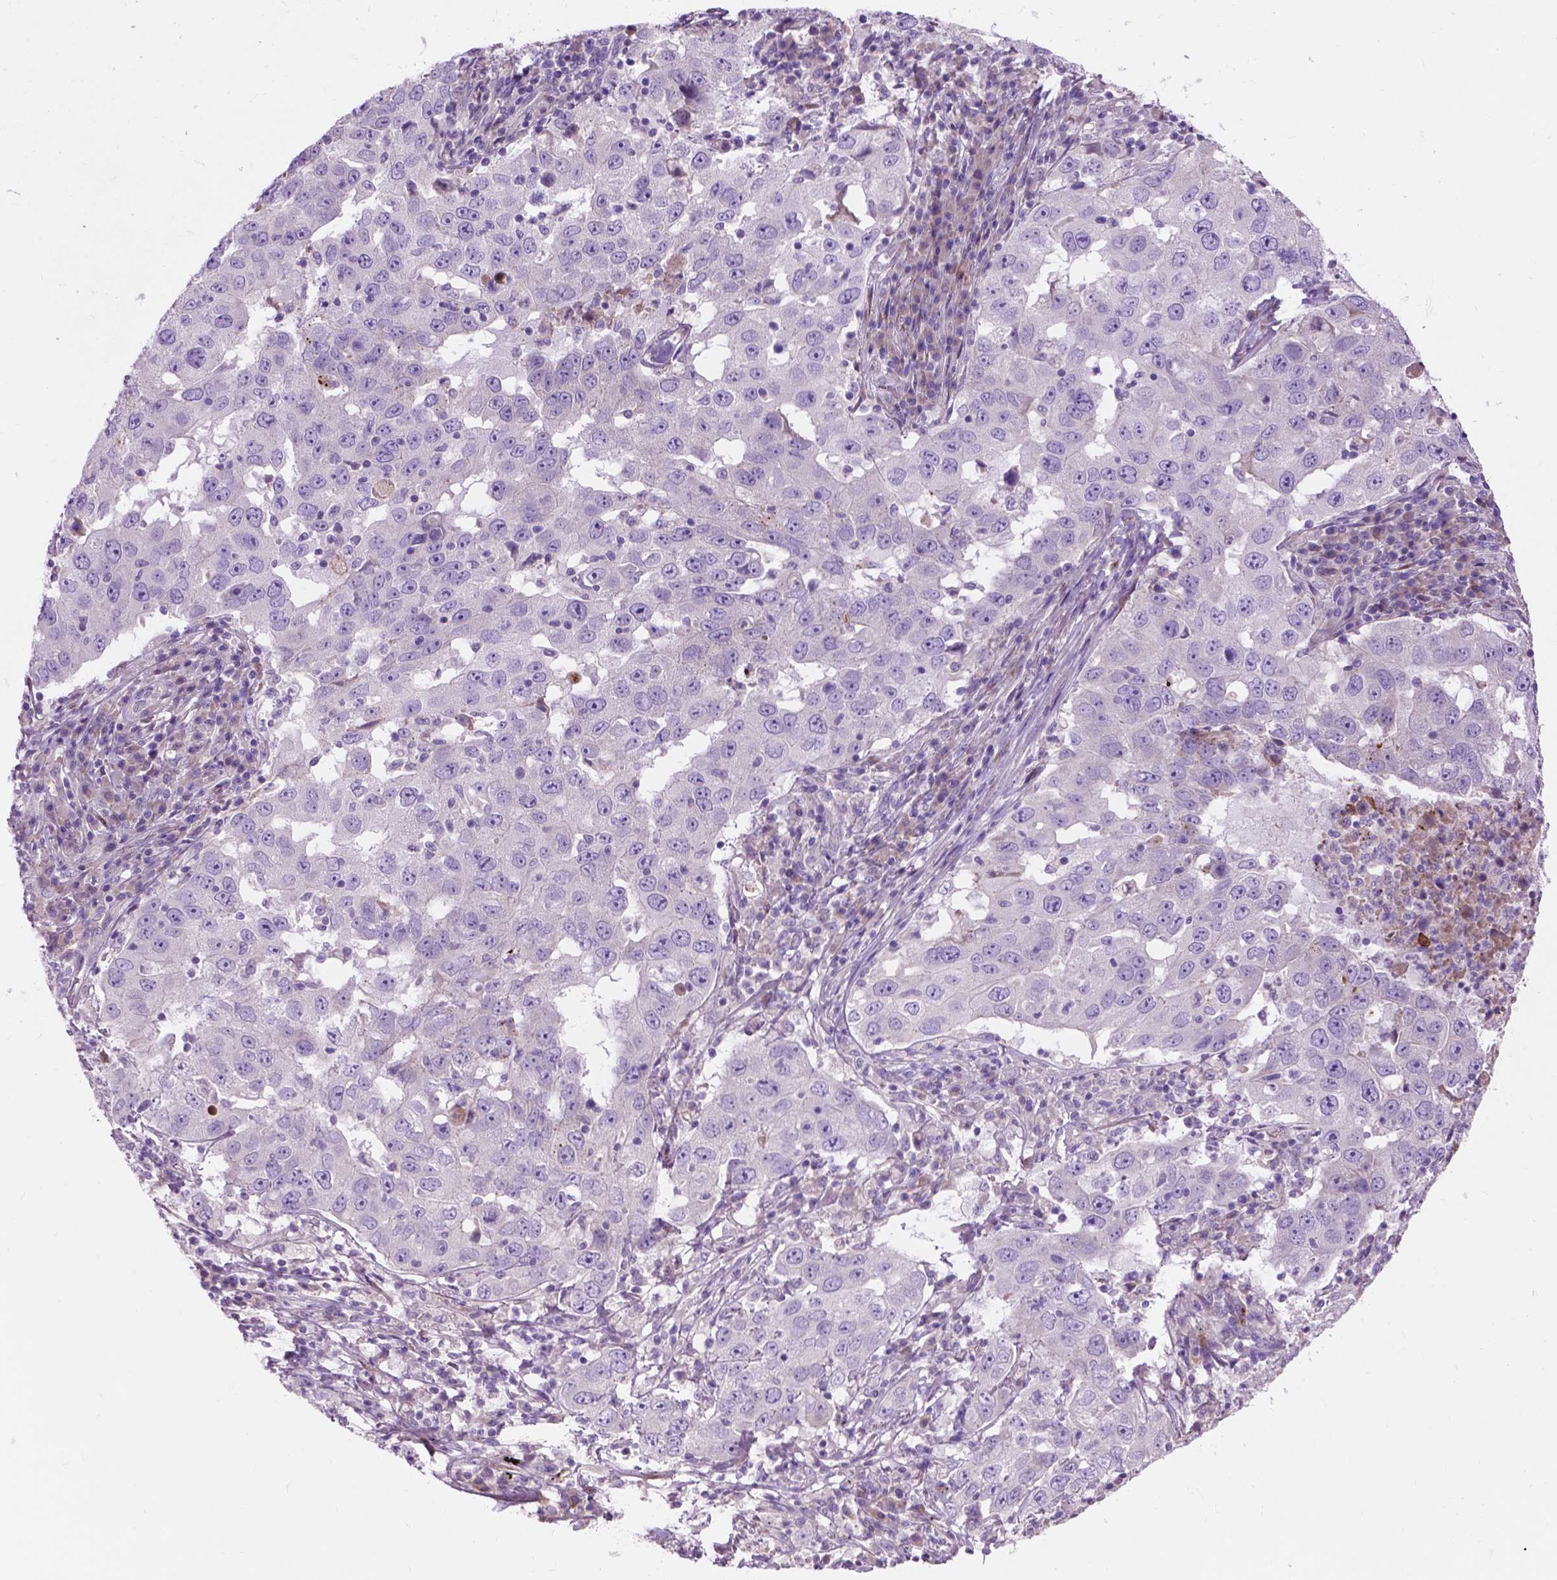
{"staining": {"intensity": "negative", "quantity": "none", "location": "none"}, "tissue": "lung cancer", "cell_type": "Tumor cells", "image_type": "cancer", "snomed": [{"axis": "morphology", "description": "Adenocarcinoma, NOS"}, {"axis": "topography", "description": "Lung"}], "caption": "A micrograph of lung cancer stained for a protein shows no brown staining in tumor cells.", "gene": "NOXO1", "patient": {"sex": "male", "age": 73}}